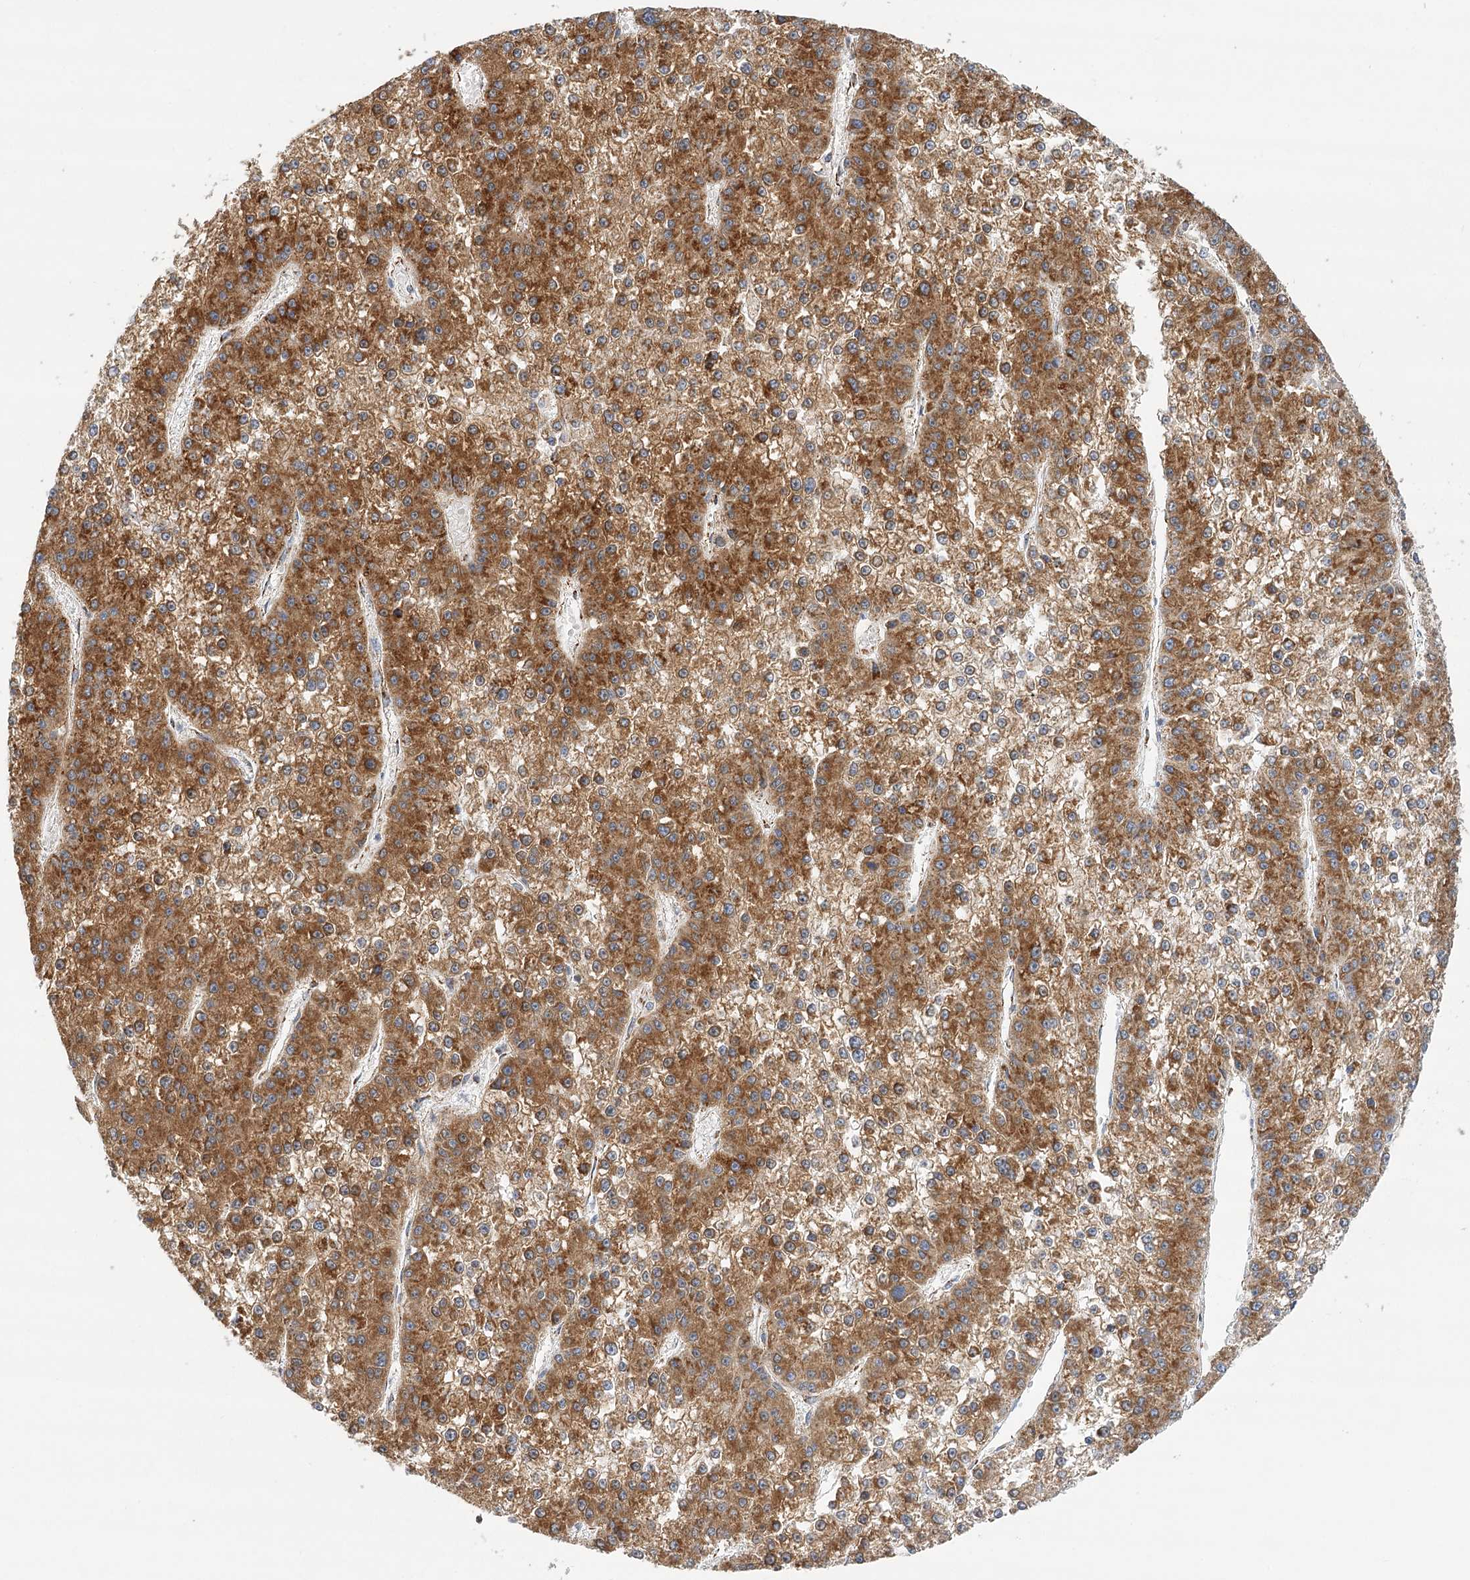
{"staining": {"intensity": "strong", "quantity": ">75%", "location": "cytoplasmic/membranous"}, "tissue": "liver cancer", "cell_type": "Tumor cells", "image_type": "cancer", "snomed": [{"axis": "morphology", "description": "Carcinoma, Hepatocellular, NOS"}, {"axis": "topography", "description": "Liver"}], "caption": "A high-resolution micrograph shows immunohistochemistry (IHC) staining of liver cancer, which demonstrates strong cytoplasmic/membranous staining in approximately >75% of tumor cells.", "gene": "LSS", "patient": {"sex": "female", "age": 73}}